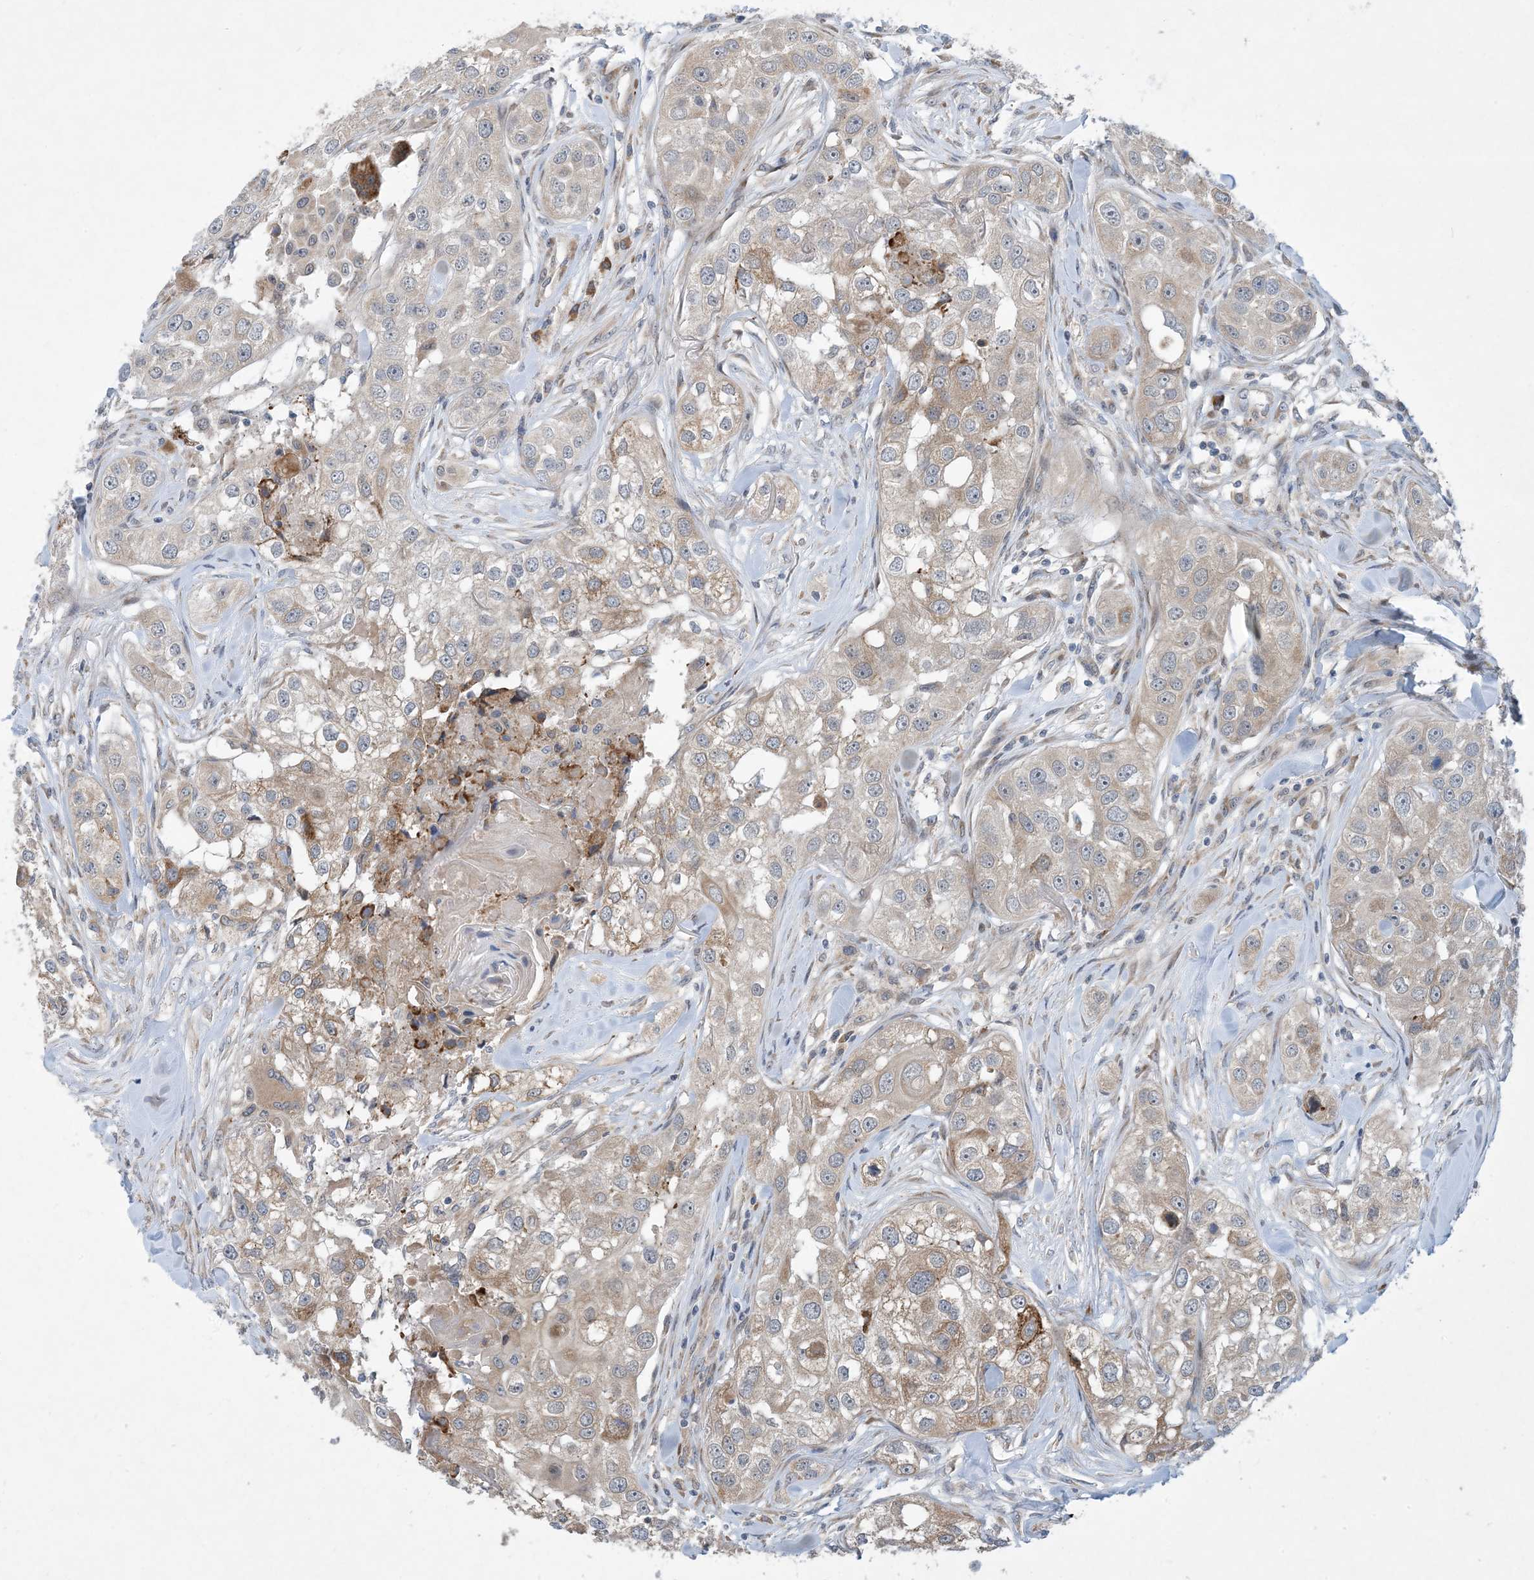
{"staining": {"intensity": "moderate", "quantity": "<25%", "location": "cytoplasmic/membranous"}, "tissue": "head and neck cancer", "cell_type": "Tumor cells", "image_type": "cancer", "snomed": [{"axis": "morphology", "description": "Normal tissue, NOS"}, {"axis": "morphology", "description": "Squamous cell carcinoma, NOS"}, {"axis": "topography", "description": "Skeletal muscle"}, {"axis": "topography", "description": "Head-Neck"}], "caption": "Head and neck cancer tissue displays moderate cytoplasmic/membranous staining in approximately <25% of tumor cells, visualized by immunohistochemistry. The staining was performed using DAB (3,3'-diaminobenzidine) to visualize the protein expression in brown, while the nuclei were stained in blue with hematoxylin (Magnification: 20x).", "gene": "PHOSPHO2", "patient": {"sex": "male", "age": 51}}